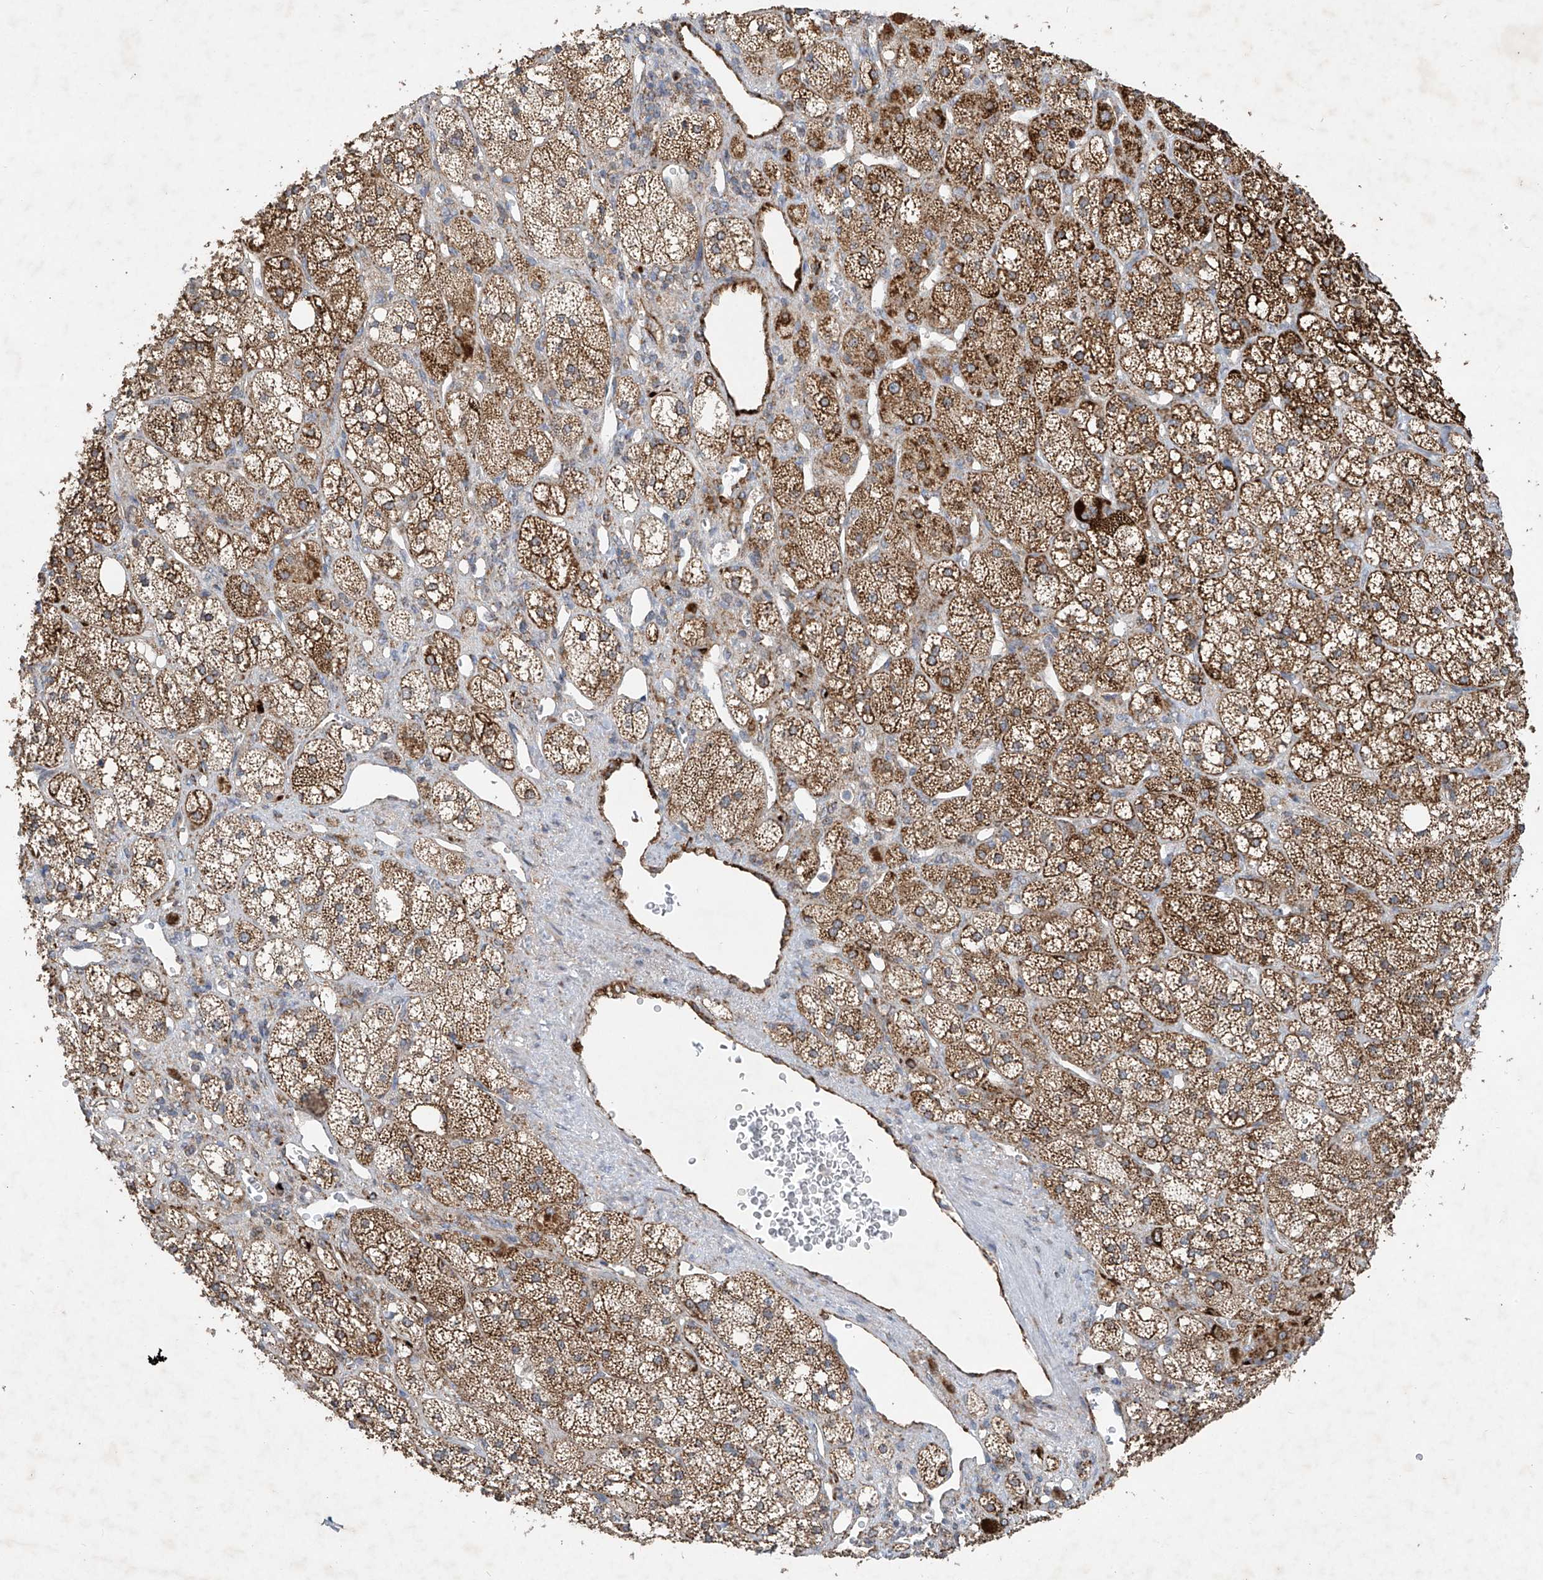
{"staining": {"intensity": "moderate", "quantity": ">75%", "location": "cytoplasmic/membranous"}, "tissue": "adrenal gland", "cell_type": "Glandular cells", "image_type": "normal", "snomed": [{"axis": "morphology", "description": "Normal tissue, NOS"}, {"axis": "topography", "description": "Adrenal gland"}], "caption": "An immunohistochemistry (IHC) micrograph of unremarkable tissue is shown. Protein staining in brown labels moderate cytoplasmic/membranous positivity in adrenal gland within glandular cells. (Brightfield microscopy of DAB IHC at high magnification).", "gene": "UQCC1", "patient": {"sex": "male", "age": 61}}